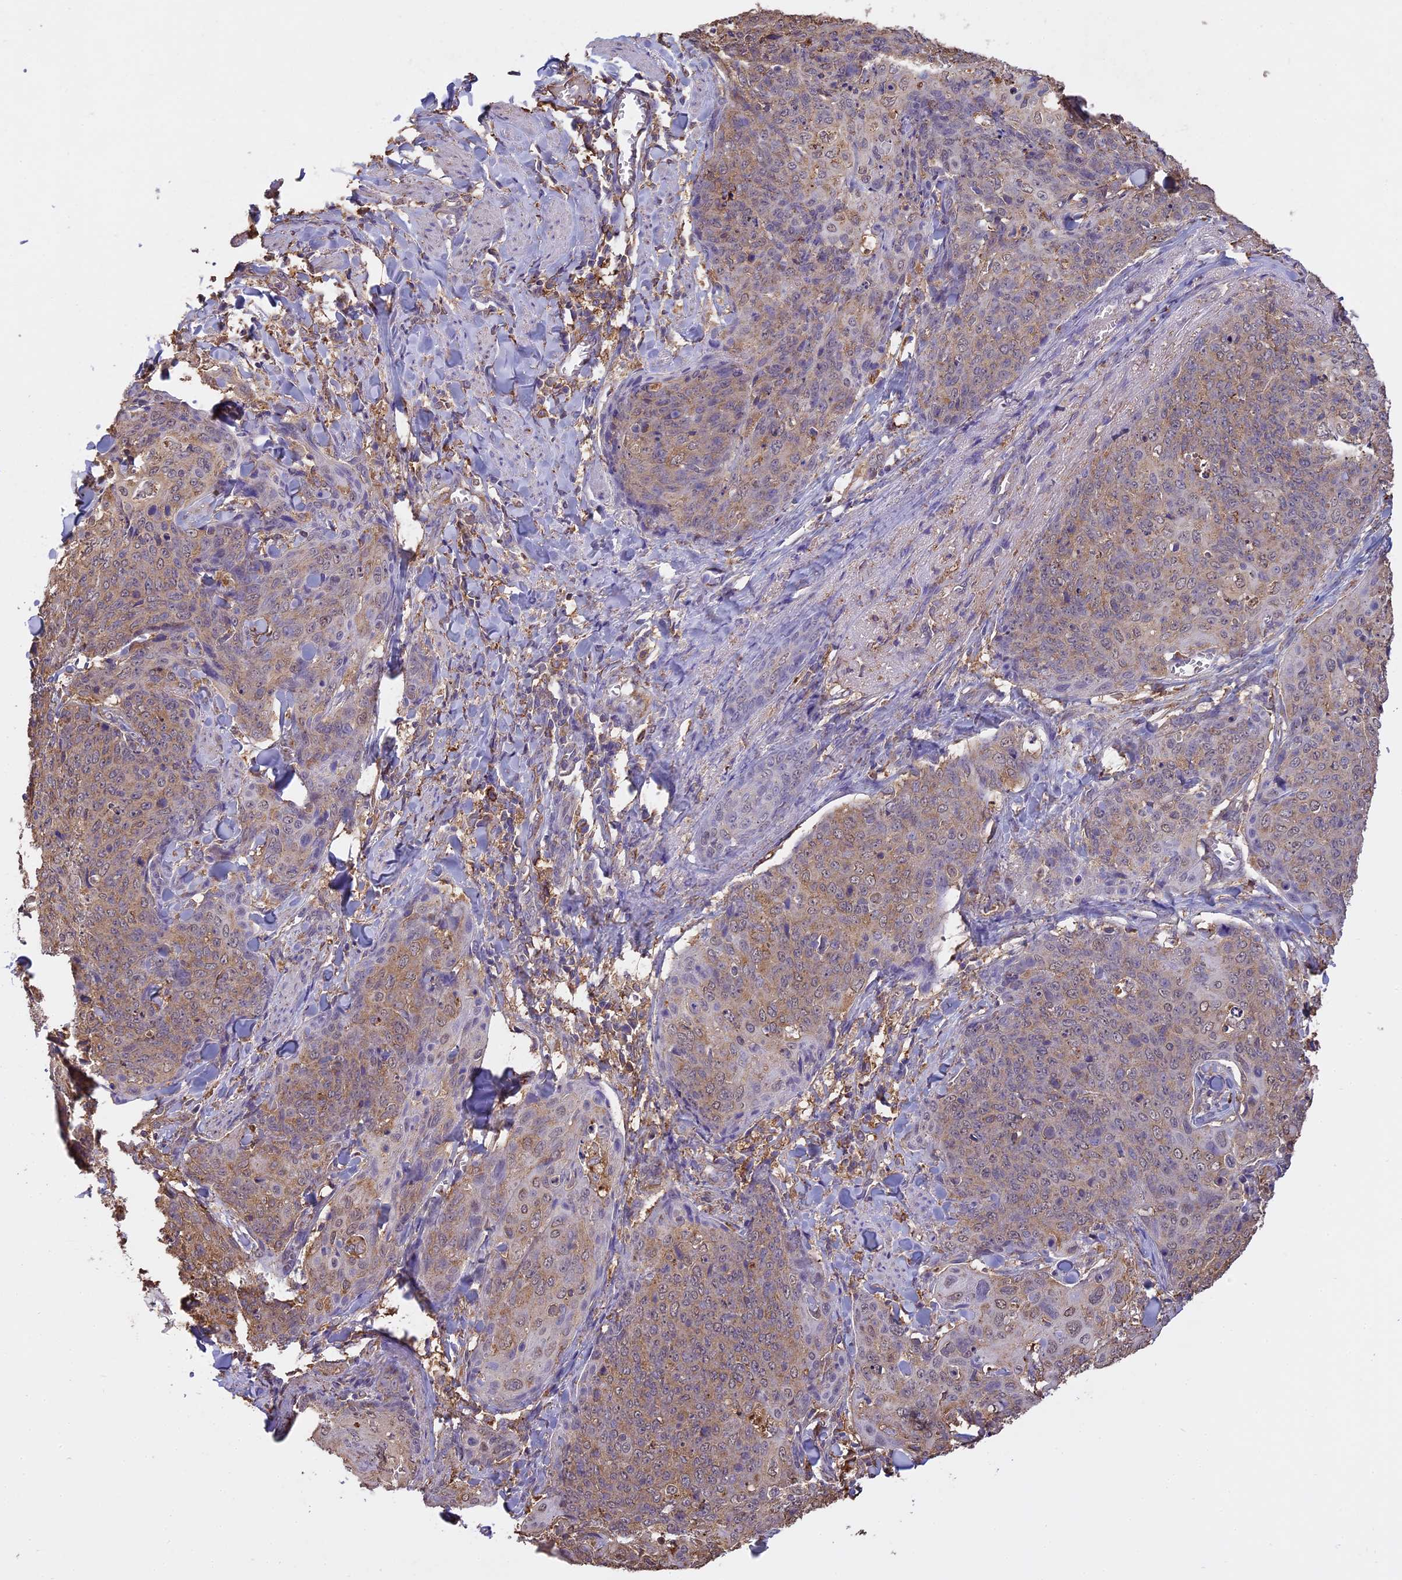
{"staining": {"intensity": "weak", "quantity": "25%-75%", "location": "cytoplasmic/membranous,nuclear"}, "tissue": "skin cancer", "cell_type": "Tumor cells", "image_type": "cancer", "snomed": [{"axis": "morphology", "description": "Squamous cell carcinoma, NOS"}, {"axis": "topography", "description": "Skin"}, {"axis": "topography", "description": "Vulva"}], "caption": "The photomicrograph reveals a brown stain indicating the presence of a protein in the cytoplasmic/membranous and nuclear of tumor cells in skin cancer (squamous cell carcinoma). Ihc stains the protein in brown and the nuclei are stained blue.", "gene": "ARHGAP19", "patient": {"sex": "female", "age": 85}}